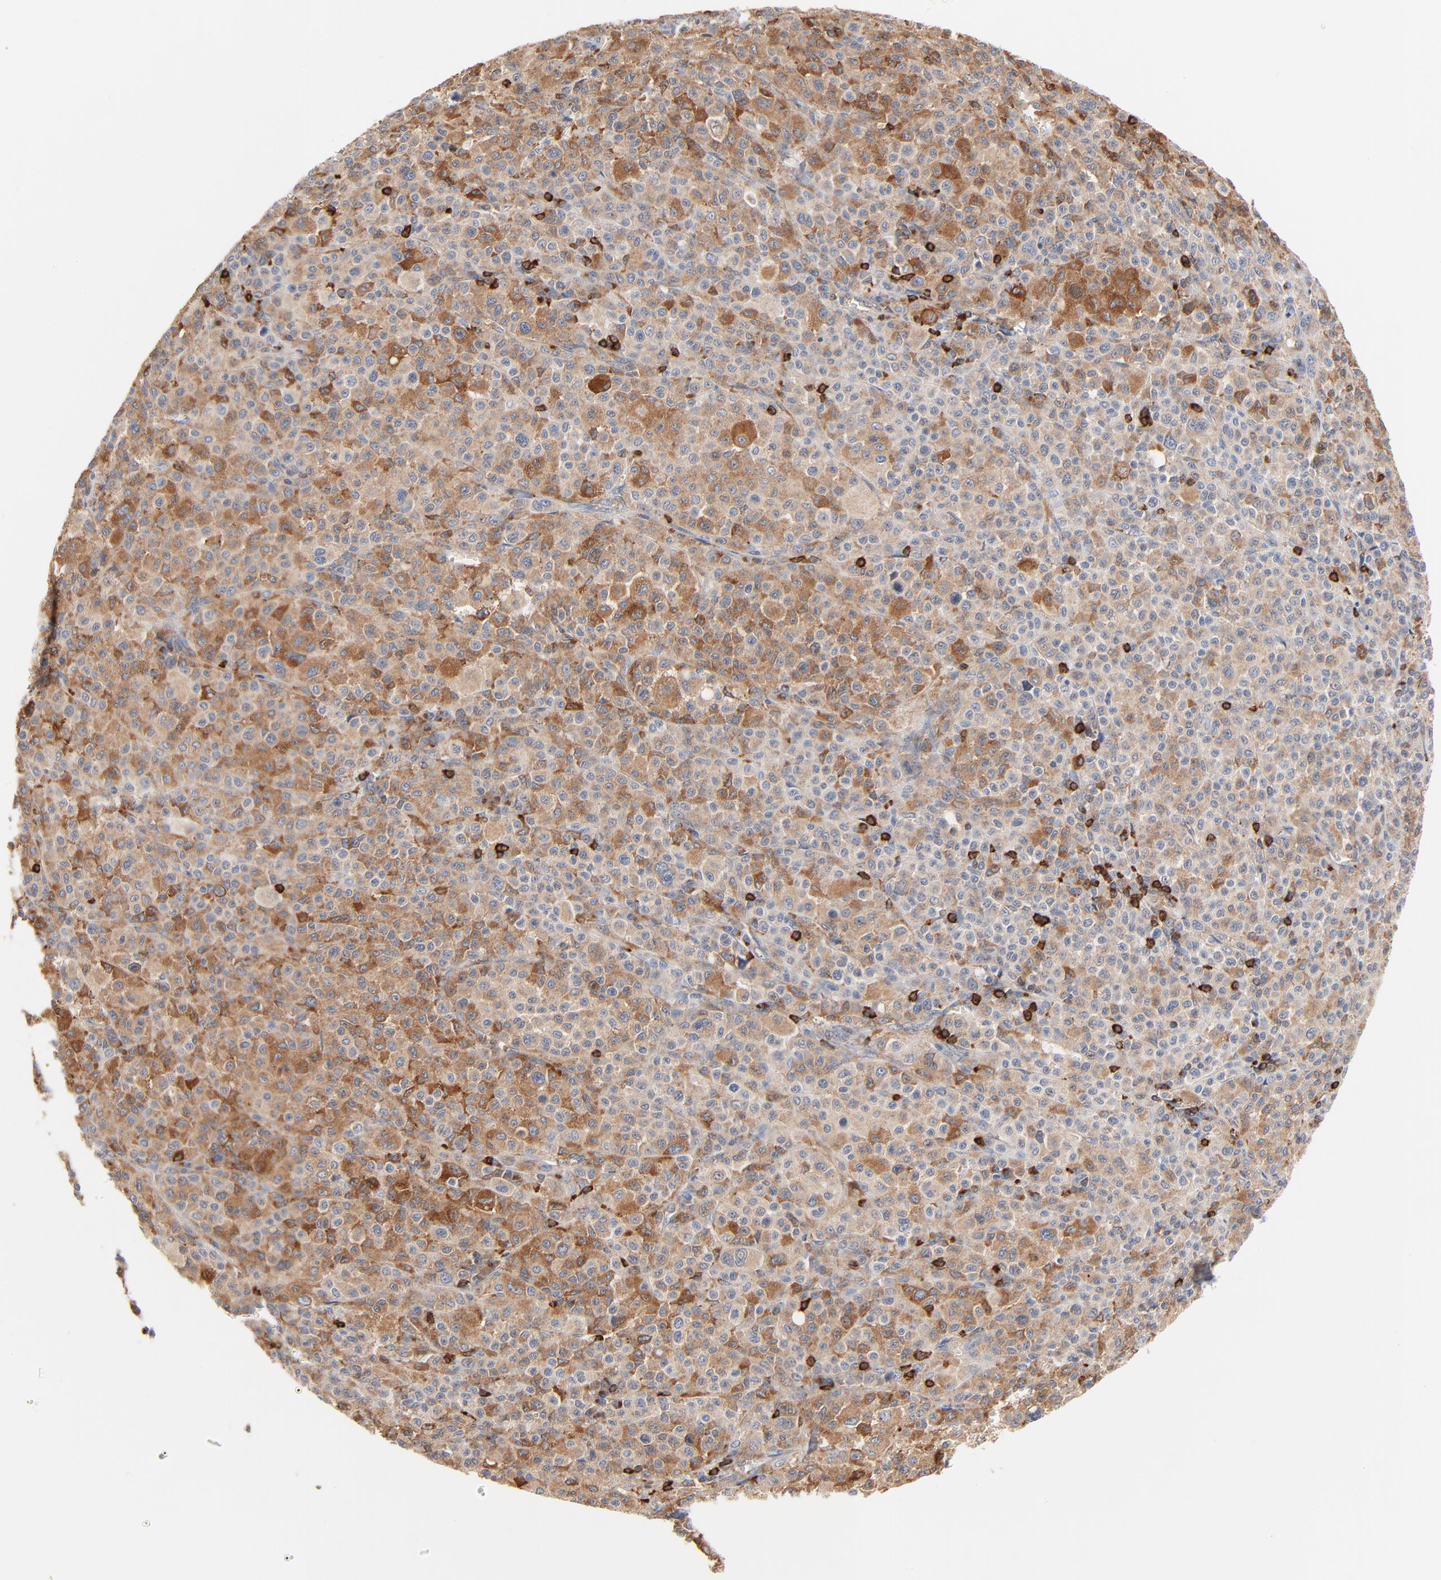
{"staining": {"intensity": "moderate", "quantity": "25%-75%", "location": "cytoplasmic/membranous"}, "tissue": "melanoma", "cell_type": "Tumor cells", "image_type": "cancer", "snomed": [{"axis": "morphology", "description": "Malignant melanoma, Metastatic site"}, {"axis": "topography", "description": "Skin"}], "caption": "The photomicrograph reveals staining of malignant melanoma (metastatic site), revealing moderate cytoplasmic/membranous protein staining (brown color) within tumor cells.", "gene": "SH3KBP1", "patient": {"sex": "female", "age": 74}}